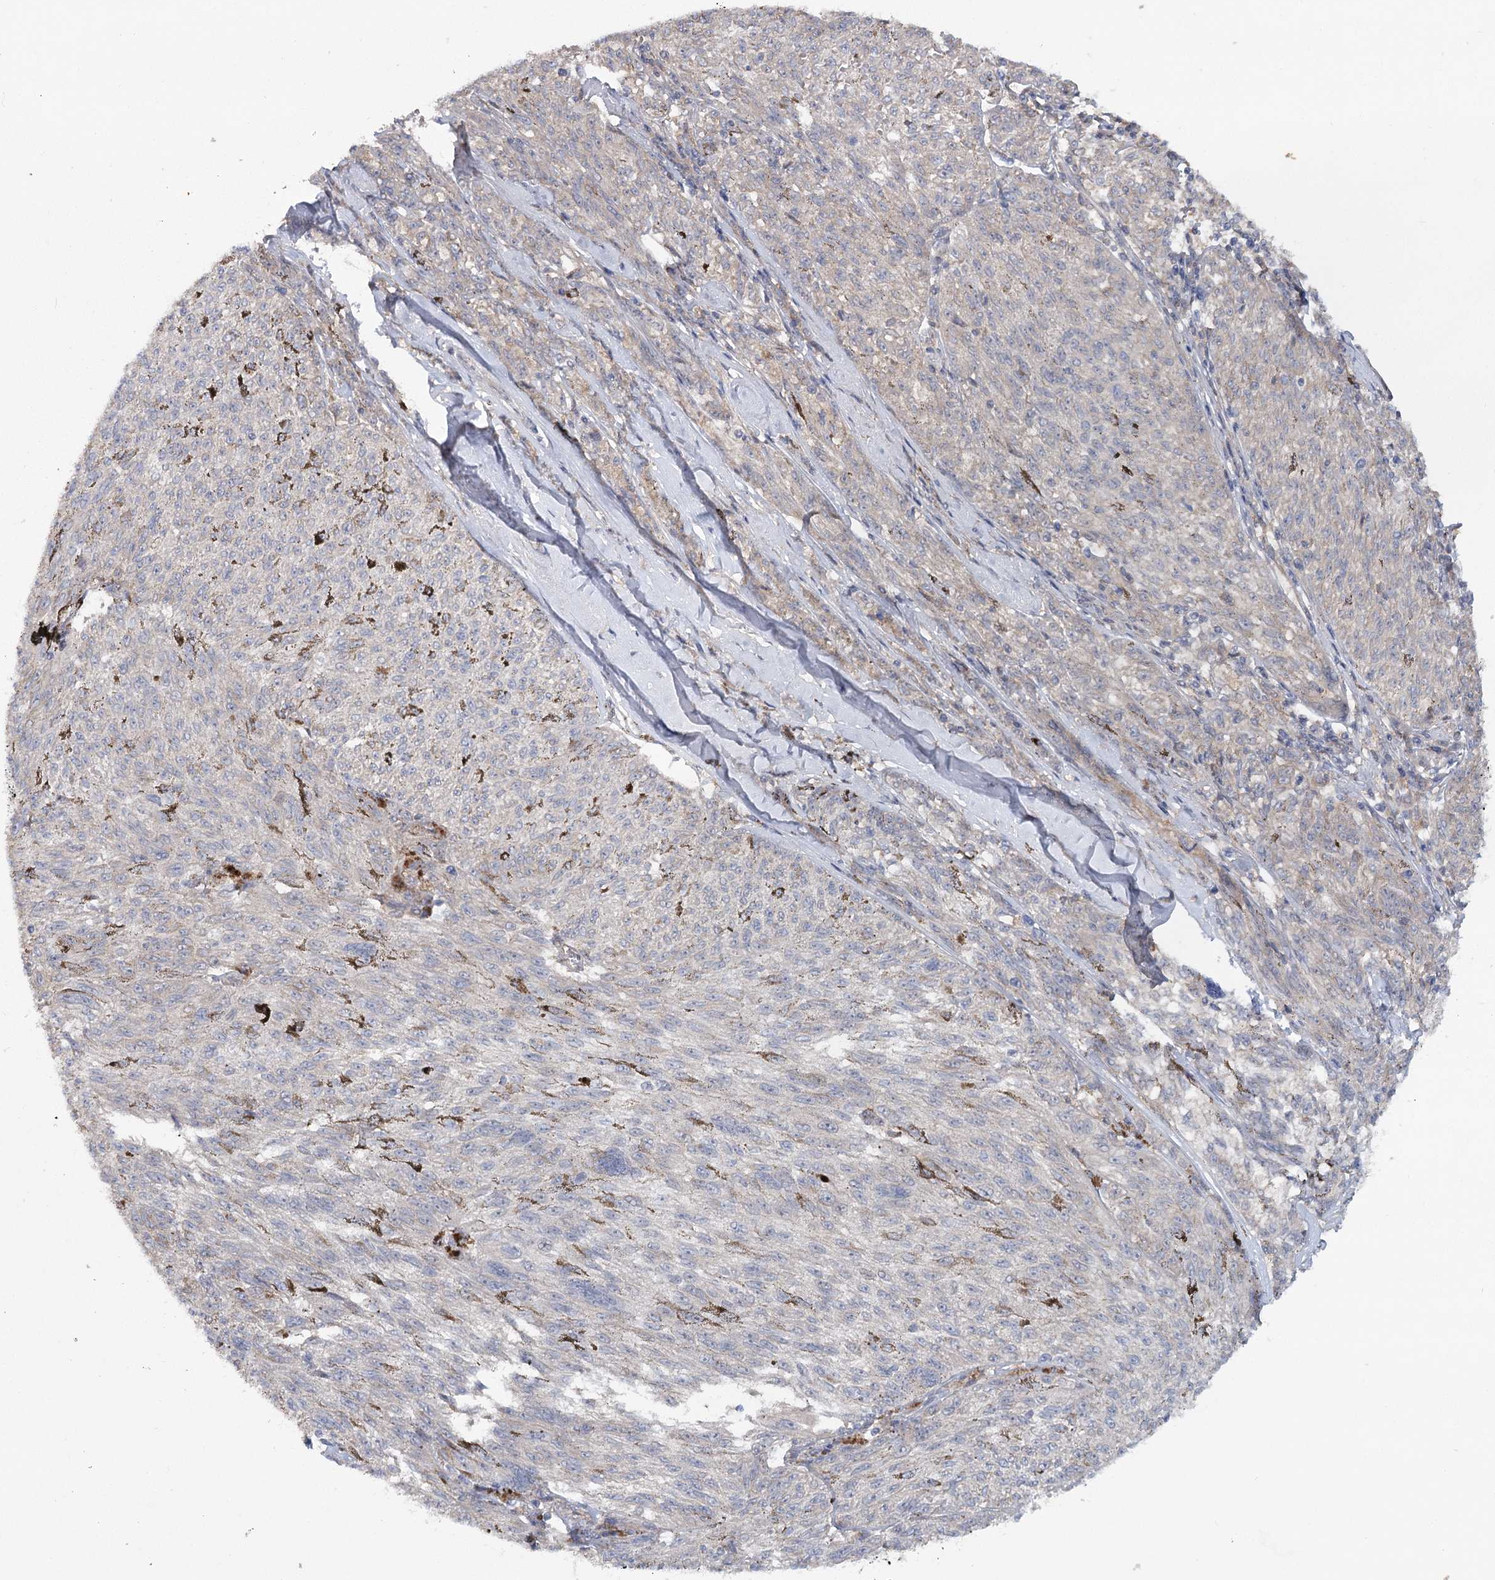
{"staining": {"intensity": "negative", "quantity": "none", "location": "none"}, "tissue": "melanoma", "cell_type": "Tumor cells", "image_type": "cancer", "snomed": [{"axis": "morphology", "description": "Malignant melanoma, NOS"}, {"axis": "topography", "description": "Skin"}], "caption": "Tumor cells are negative for protein expression in human melanoma. Brightfield microscopy of IHC stained with DAB (3,3'-diaminobenzidine) (brown) and hematoxylin (blue), captured at high magnification.", "gene": "MAP3K13", "patient": {"sex": "female", "age": 72}}